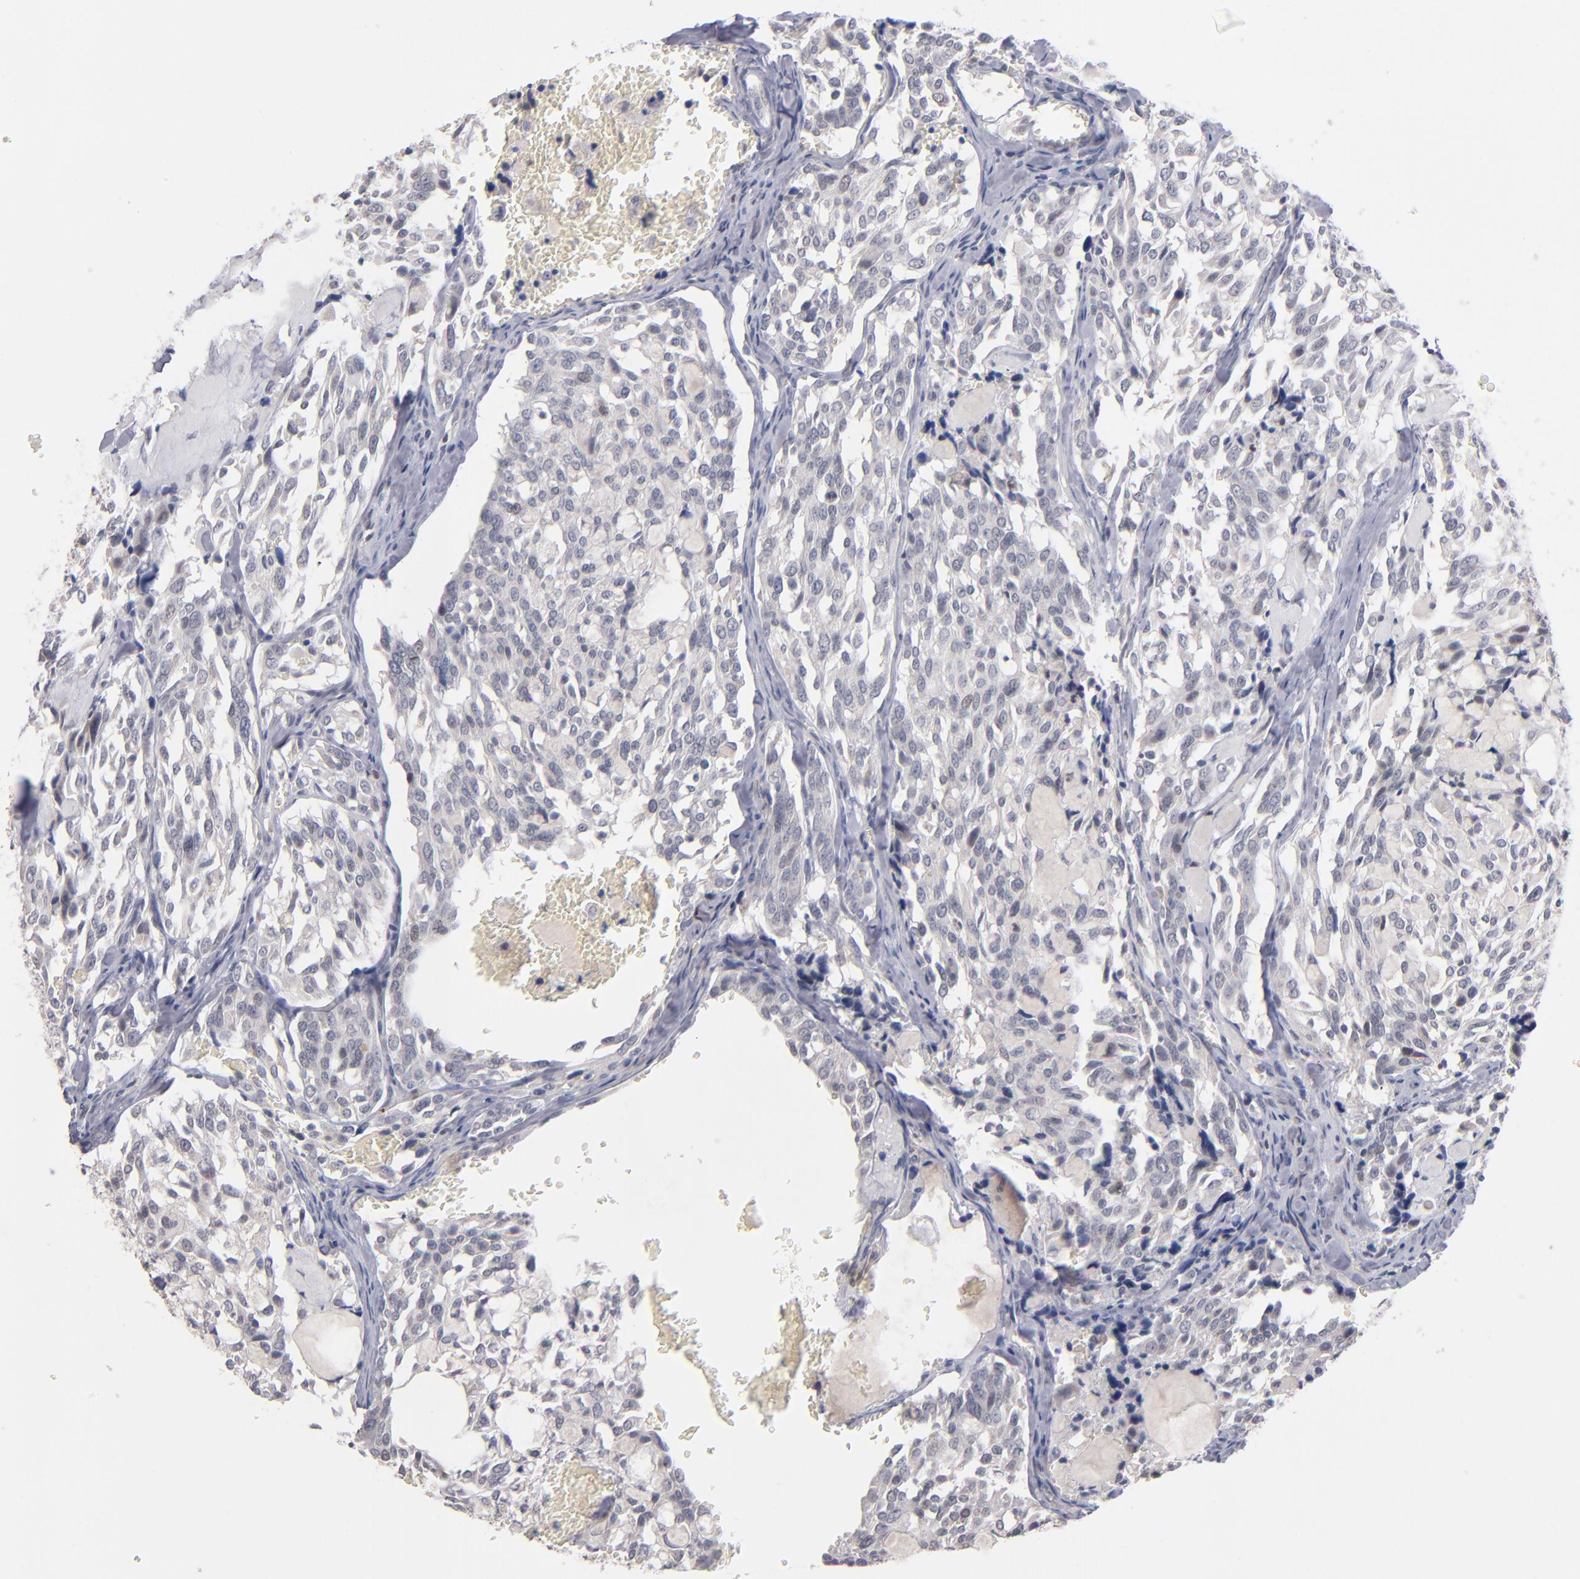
{"staining": {"intensity": "weak", "quantity": "<25%", "location": "nuclear"}, "tissue": "thyroid cancer", "cell_type": "Tumor cells", "image_type": "cancer", "snomed": [{"axis": "morphology", "description": "Carcinoma, NOS"}, {"axis": "morphology", "description": "Carcinoid, malignant, NOS"}, {"axis": "topography", "description": "Thyroid gland"}], "caption": "Tumor cells show no significant expression in thyroid cancer. Brightfield microscopy of IHC stained with DAB (3,3'-diaminobenzidine) (brown) and hematoxylin (blue), captured at high magnification.", "gene": "ODF2", "patient": {"sex": "male", "age": 33}}